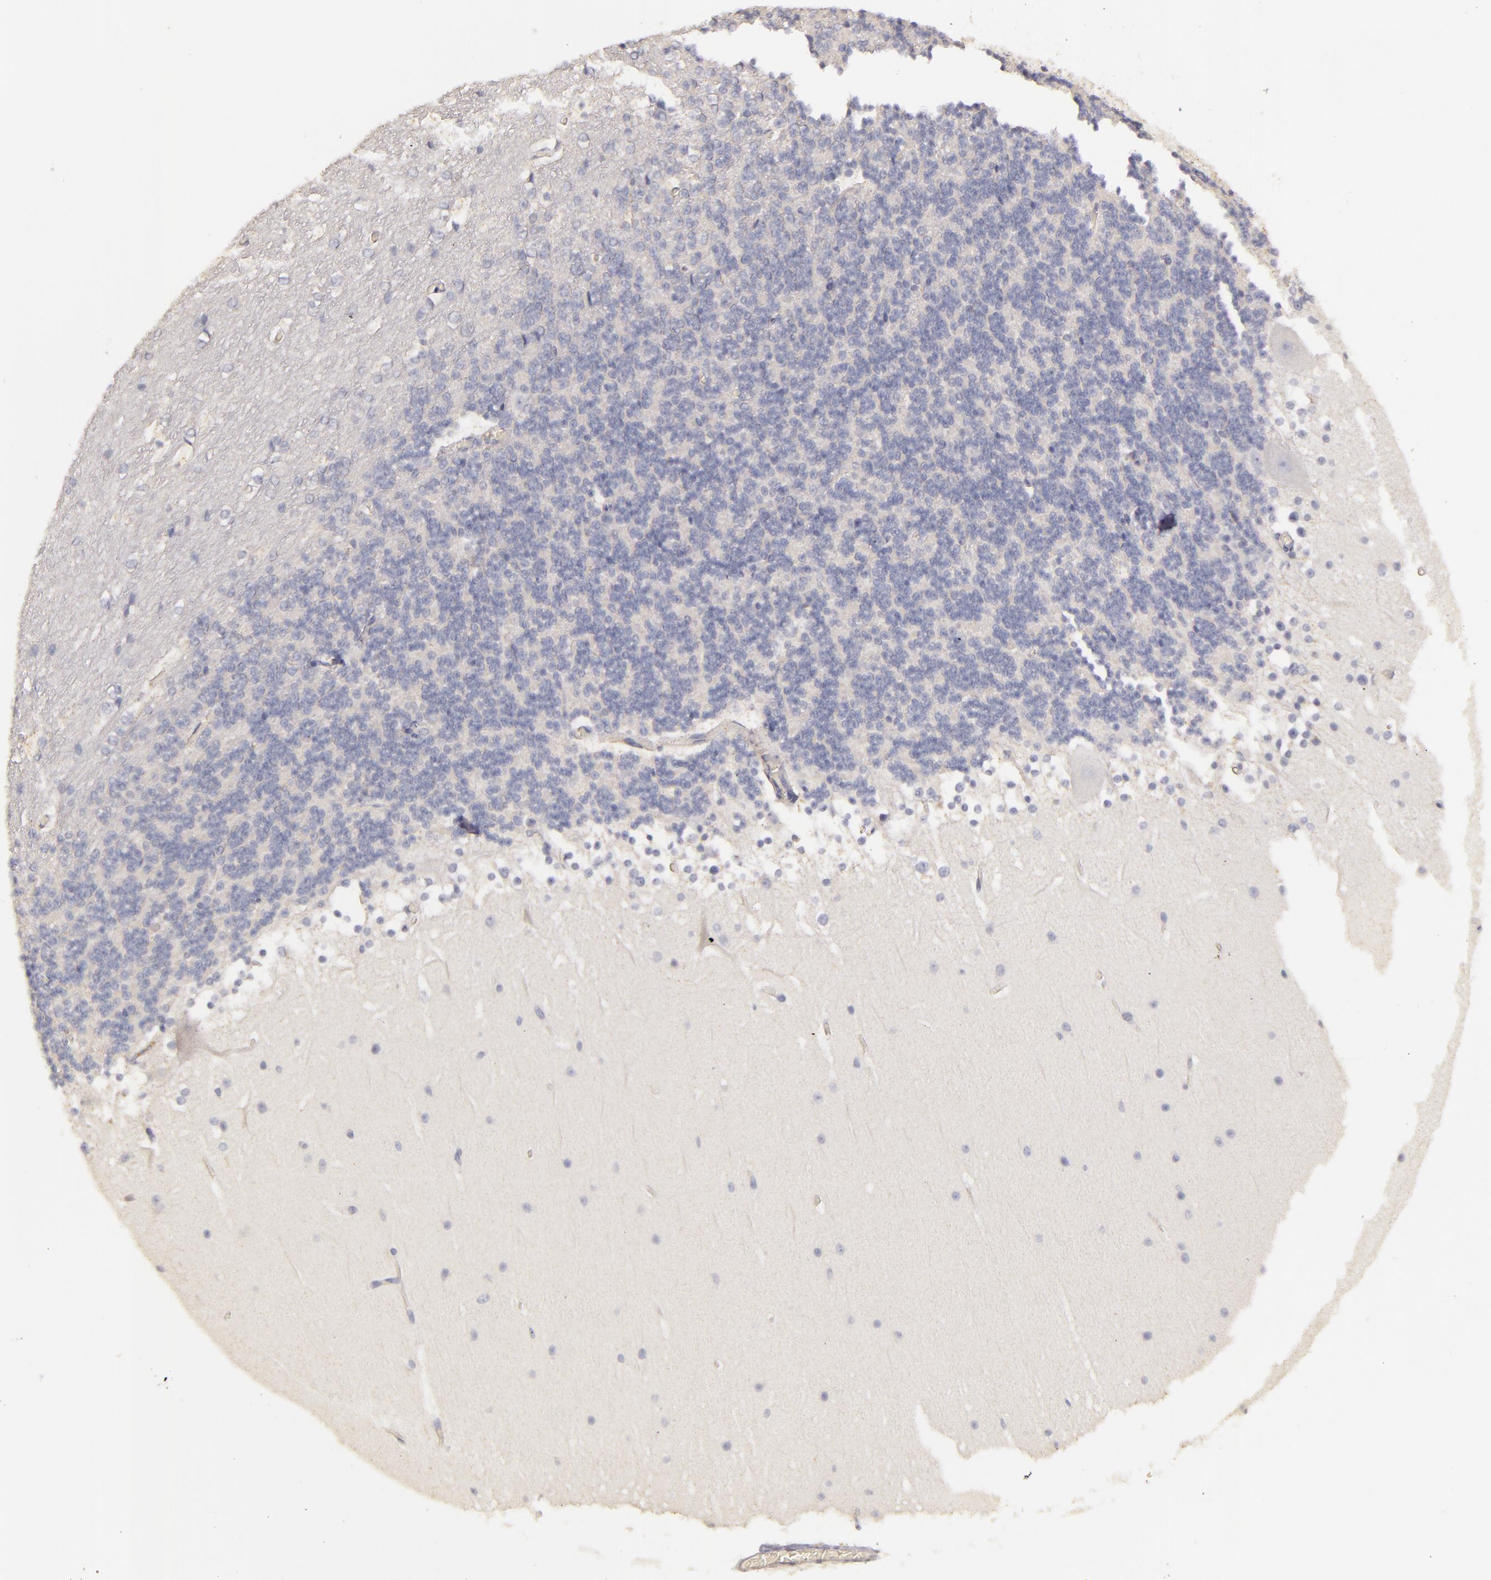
{"staining": {"intensity": "negative", "quantity": "none", "location": "none"}, "tissue": "cerebellum", "cell_type": "Cells in granular layer", "image_type": "normal", "snomed": [{"axis": "morphology", "description": "Normal tissue, NOS"}, {"axis": "topography", "description": "Cerebellum"}], "caption": "Cells in granular layer are negative for brown protein staining in benign cerebellum. Brightfield microscopy of IHC stained with DAB (3,3'-diaminobenzidine) (brown) and hematoxylin (blue), captured at high magnification.", "gene": "TLR8", "patient": {"sex": "female", "age": 19}}